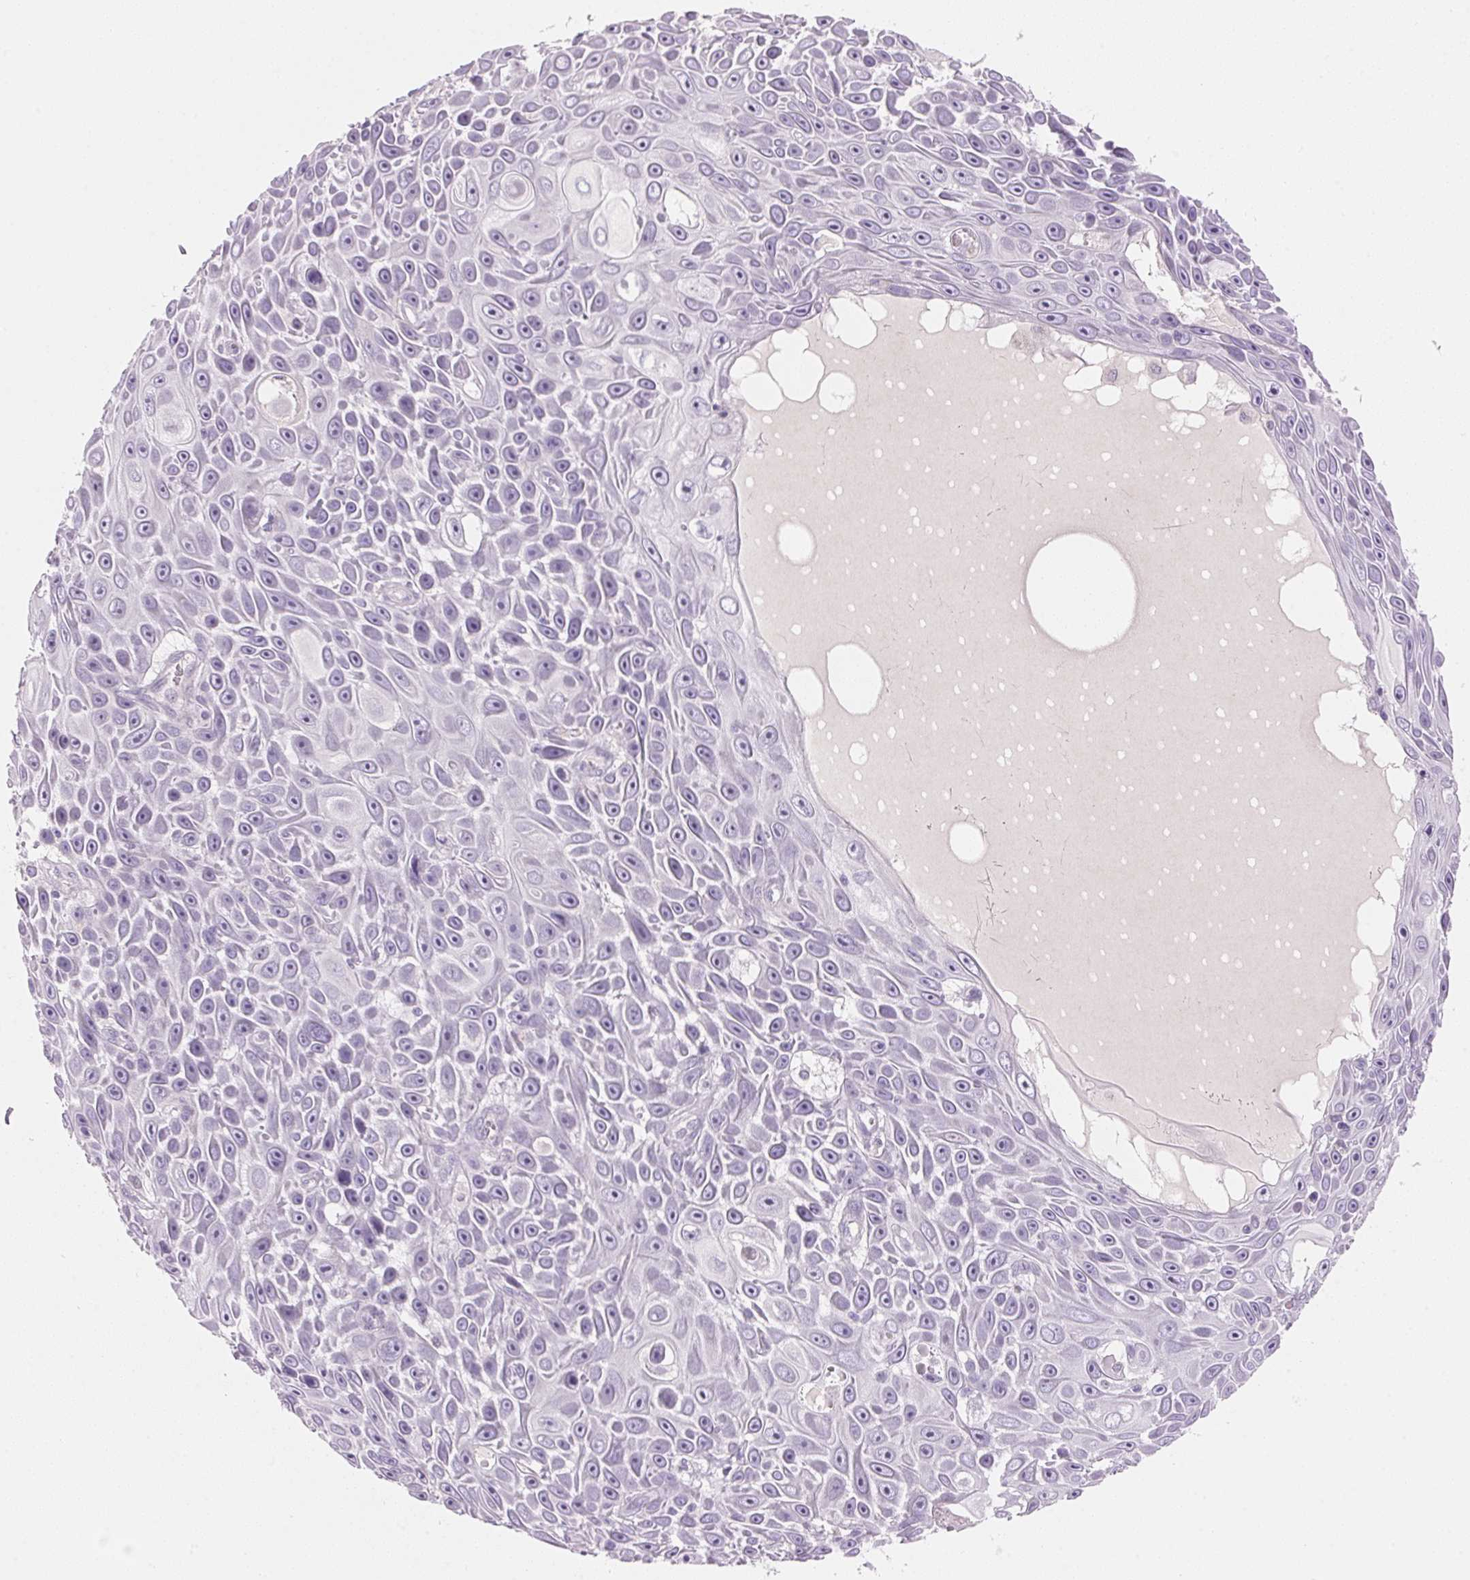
{"staining": {"intensity": "negative", "quantity": "none", "location": "none"}, "tissue": "skin cancer", "cell_type": "Tumor cells", "image_type": "cancer", "snomed": [{"axis": "morphology", "description": "Squamous cell carcinoma, NOS"}, {"axis": "topography", "description": "Skin"}], "caption": "Immunohistochemistry (IHC) photomicrograph of human skin squamous cell carcinoma stained for a protein (brown), which exhibits no positivity in tumor cells. (DAB immunohistochemistry visualized using brightfield microscopy, high magnification).", "gene": "CYP11B1", "patient": {"sex": "male", "age": 82}}